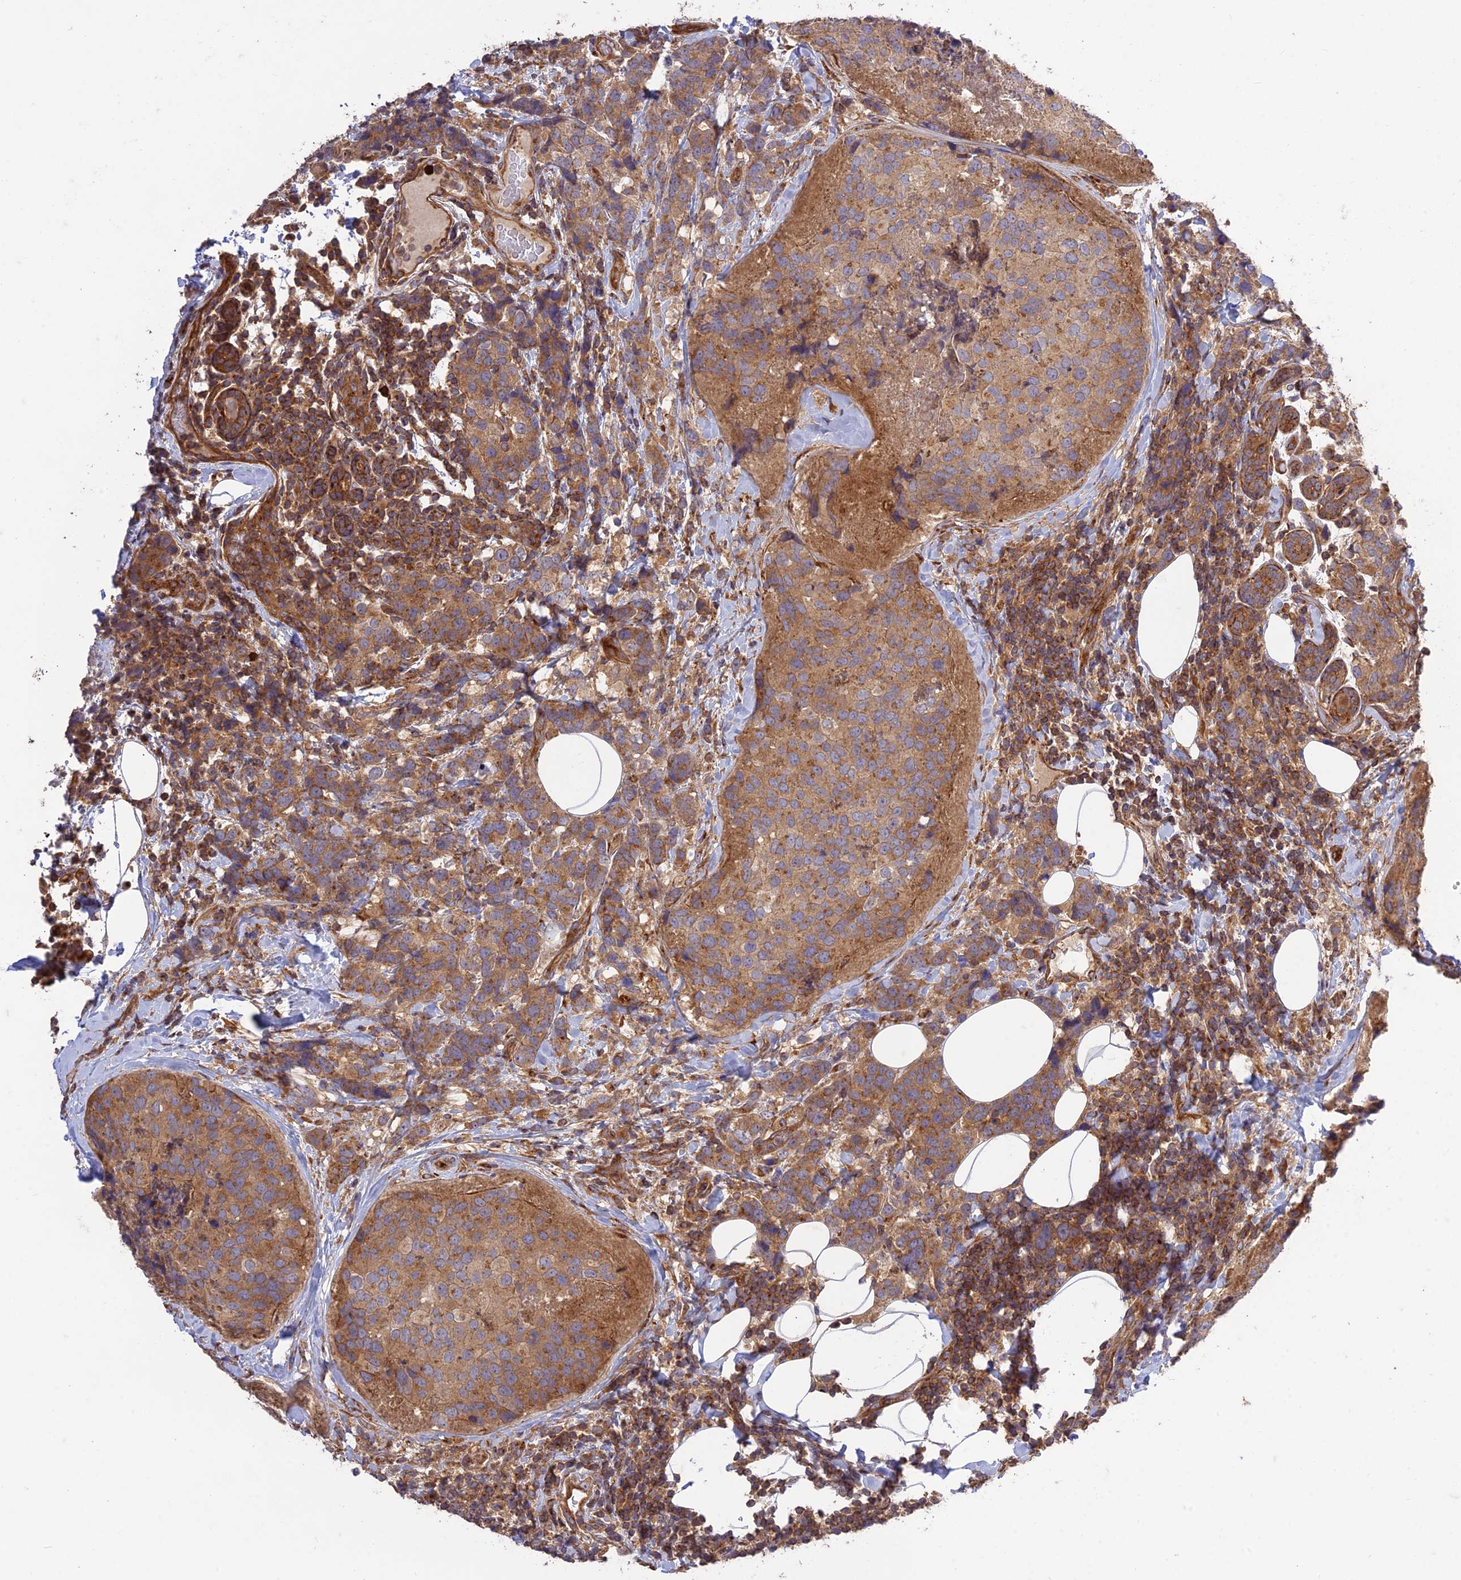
{"staining": {"intensity": "moderate", "quantity": ">75%", "location": "cytoplasmic/membranous"}, "tissue": "breast cancer", "cell_type": "Tumor cells", "image_type": "cancer", "snomed": [{"axis": "morphology", "description": "Lobular carcinoma"}, {"axis": "topography", "description": "Breast"}], "caption": "Protein expression analysis of breast cancer (lobular carcinoma) demonstrates moderate cytoplasmic/membranous positivity in about >75% of tumor cells.", "gene": "TMEM131L", "patient": {"sex": "female", "age": 59}}